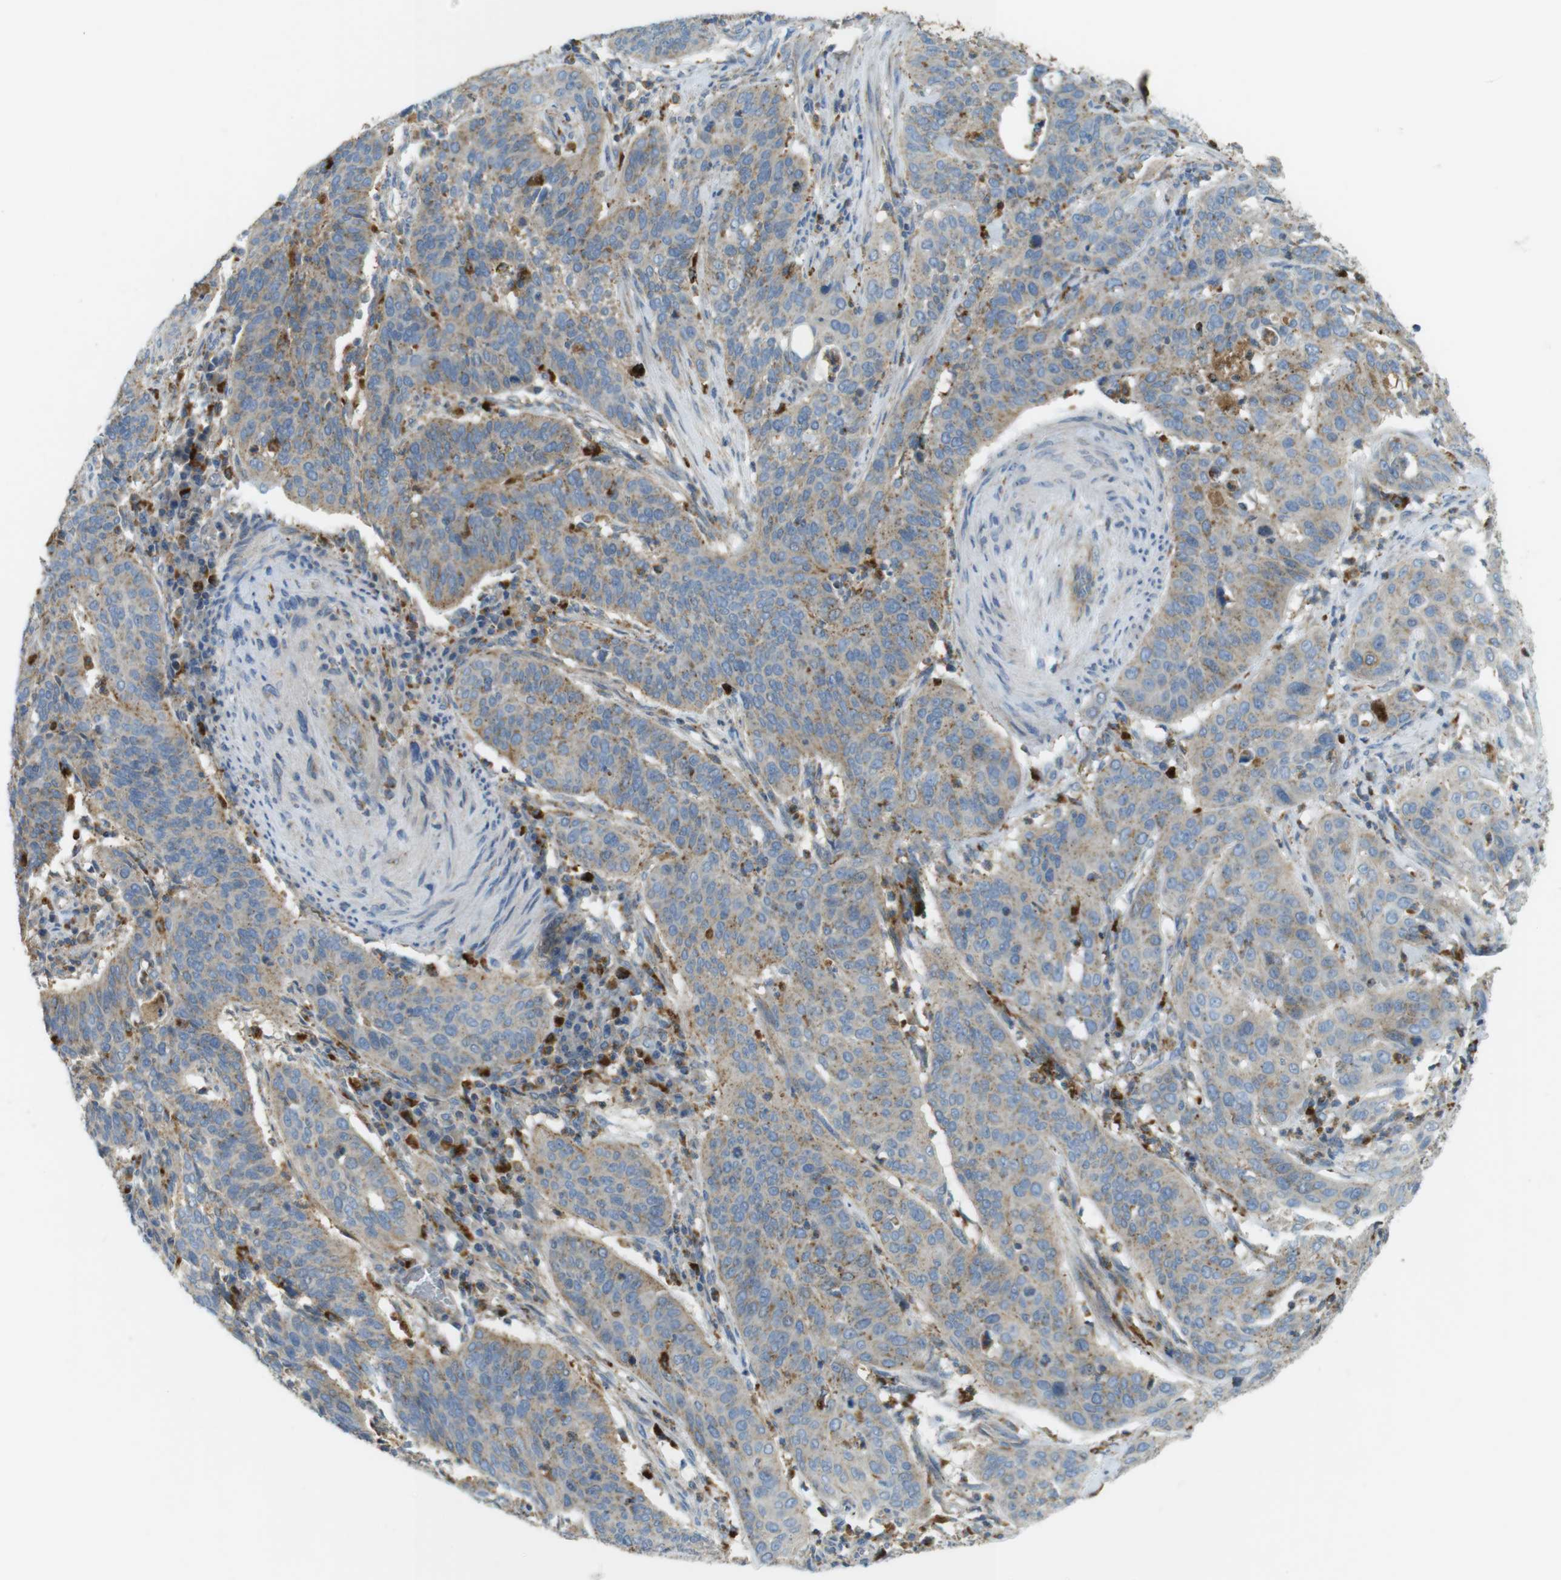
{"staining": {"intensity": "moderate", "quantity": ">75%", "location": "cytoplasmic/membranous"}, "tissue": "cervical cancer", "cell_type": "Tumor cells", "image_type": "cancer", "snomed": [{"axis": "morphology", "description": "Normal tissue, NOS"}, {"axis": "morphology", "description": "Squamous cell carcinoma, NOS"}, {"axis": "topography", "description": "Cervix"}], "caption": "Squamous cell carcinoma (cervical) tissue displays moderate cytoplasmic/membranous staining in about >75% of tumor cells, visualized by immunohistochemistry.", "gene": "LAMP1", "patient": {"sex": "female", "age": 39}}